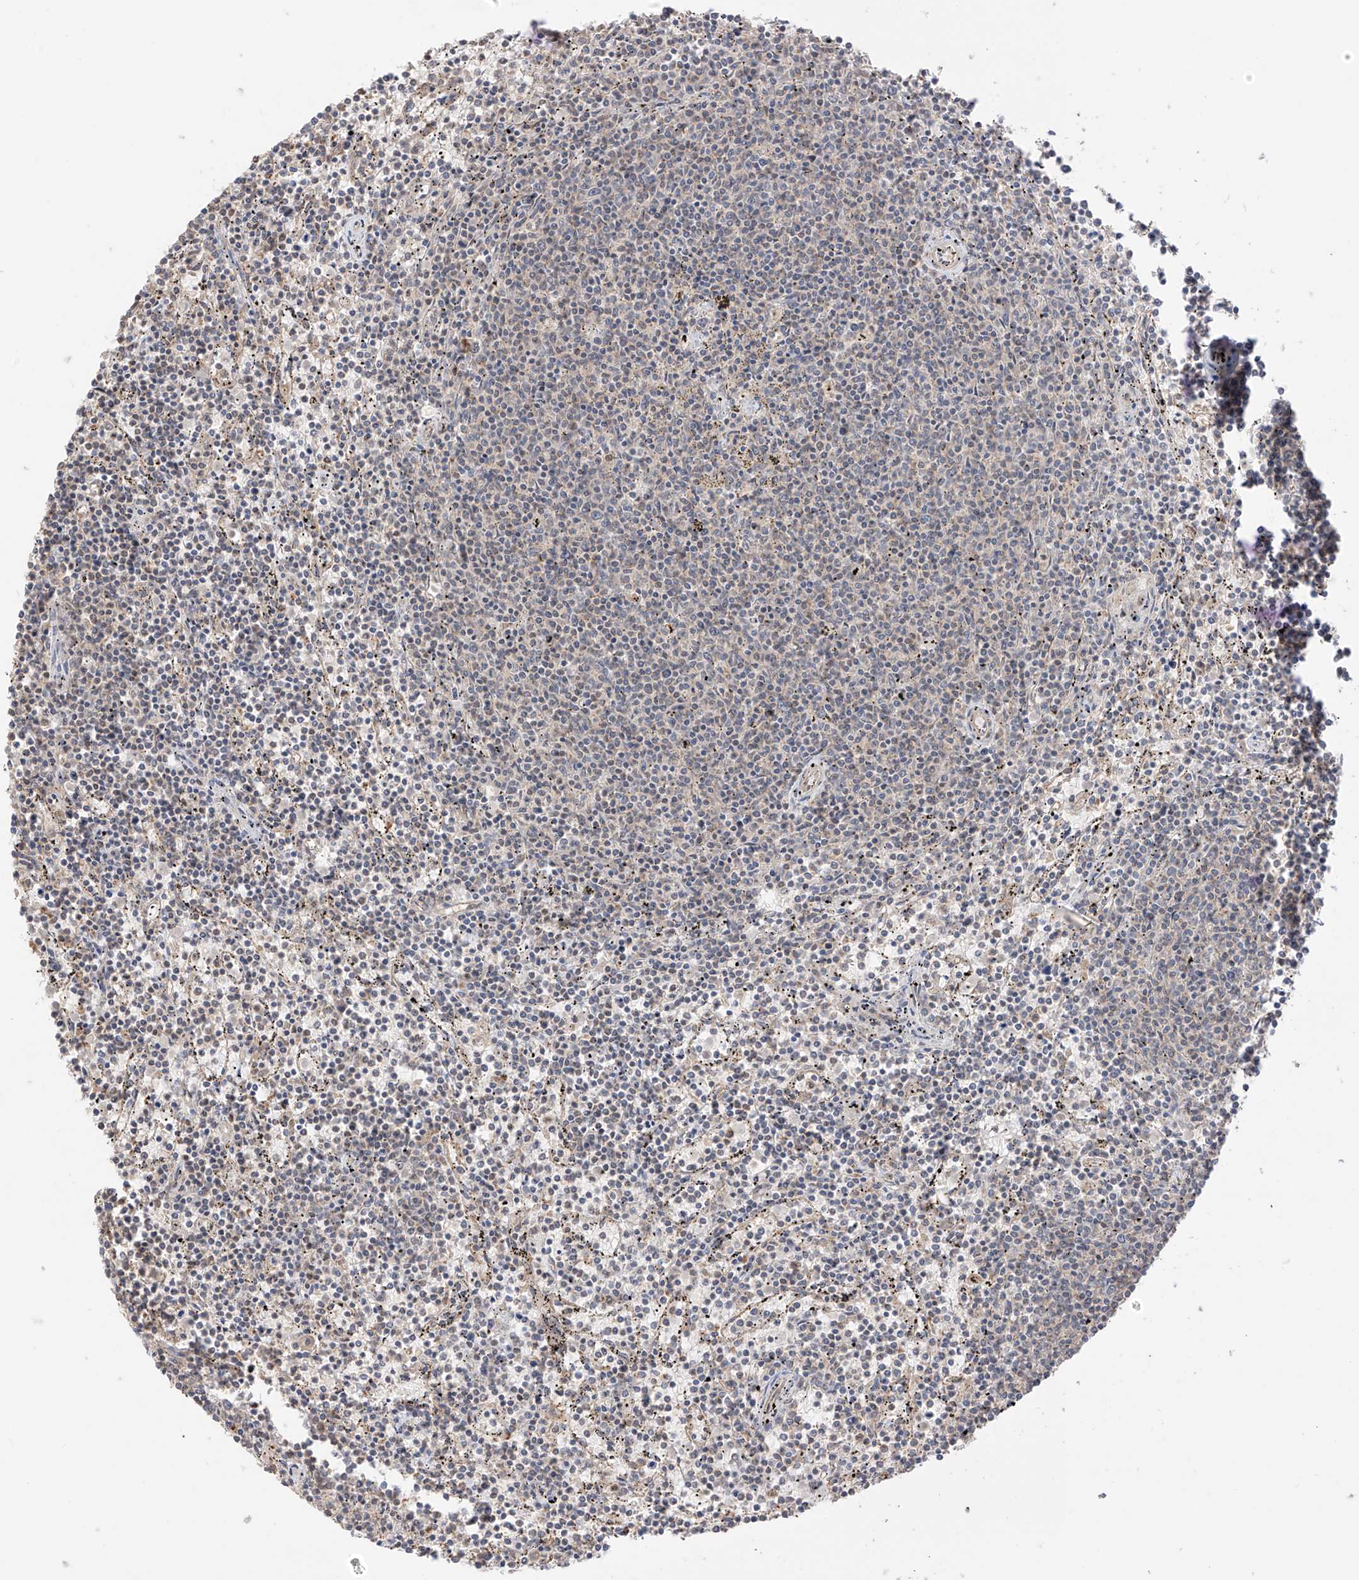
{"staining": {"intensity": "negative", "quantity": "none", "location": "none"}, "tissue": "lymphoma", "cell_type": "Tumor cells", "image_type": "cancer", "snomed": [{"axis": "morphology", "description": "Malignant lymphoma, non-Hodgkin's type, Low grade"}, {"axis": "topography", "description": "Spleen"}], "caption": "There is no significant staining in tumor cells of lymphoma. (Brightfield microscopy of DAB IHC at high magnification).", "gene": "N4BP3", "patient": {"sex": "female", "age": 50}}